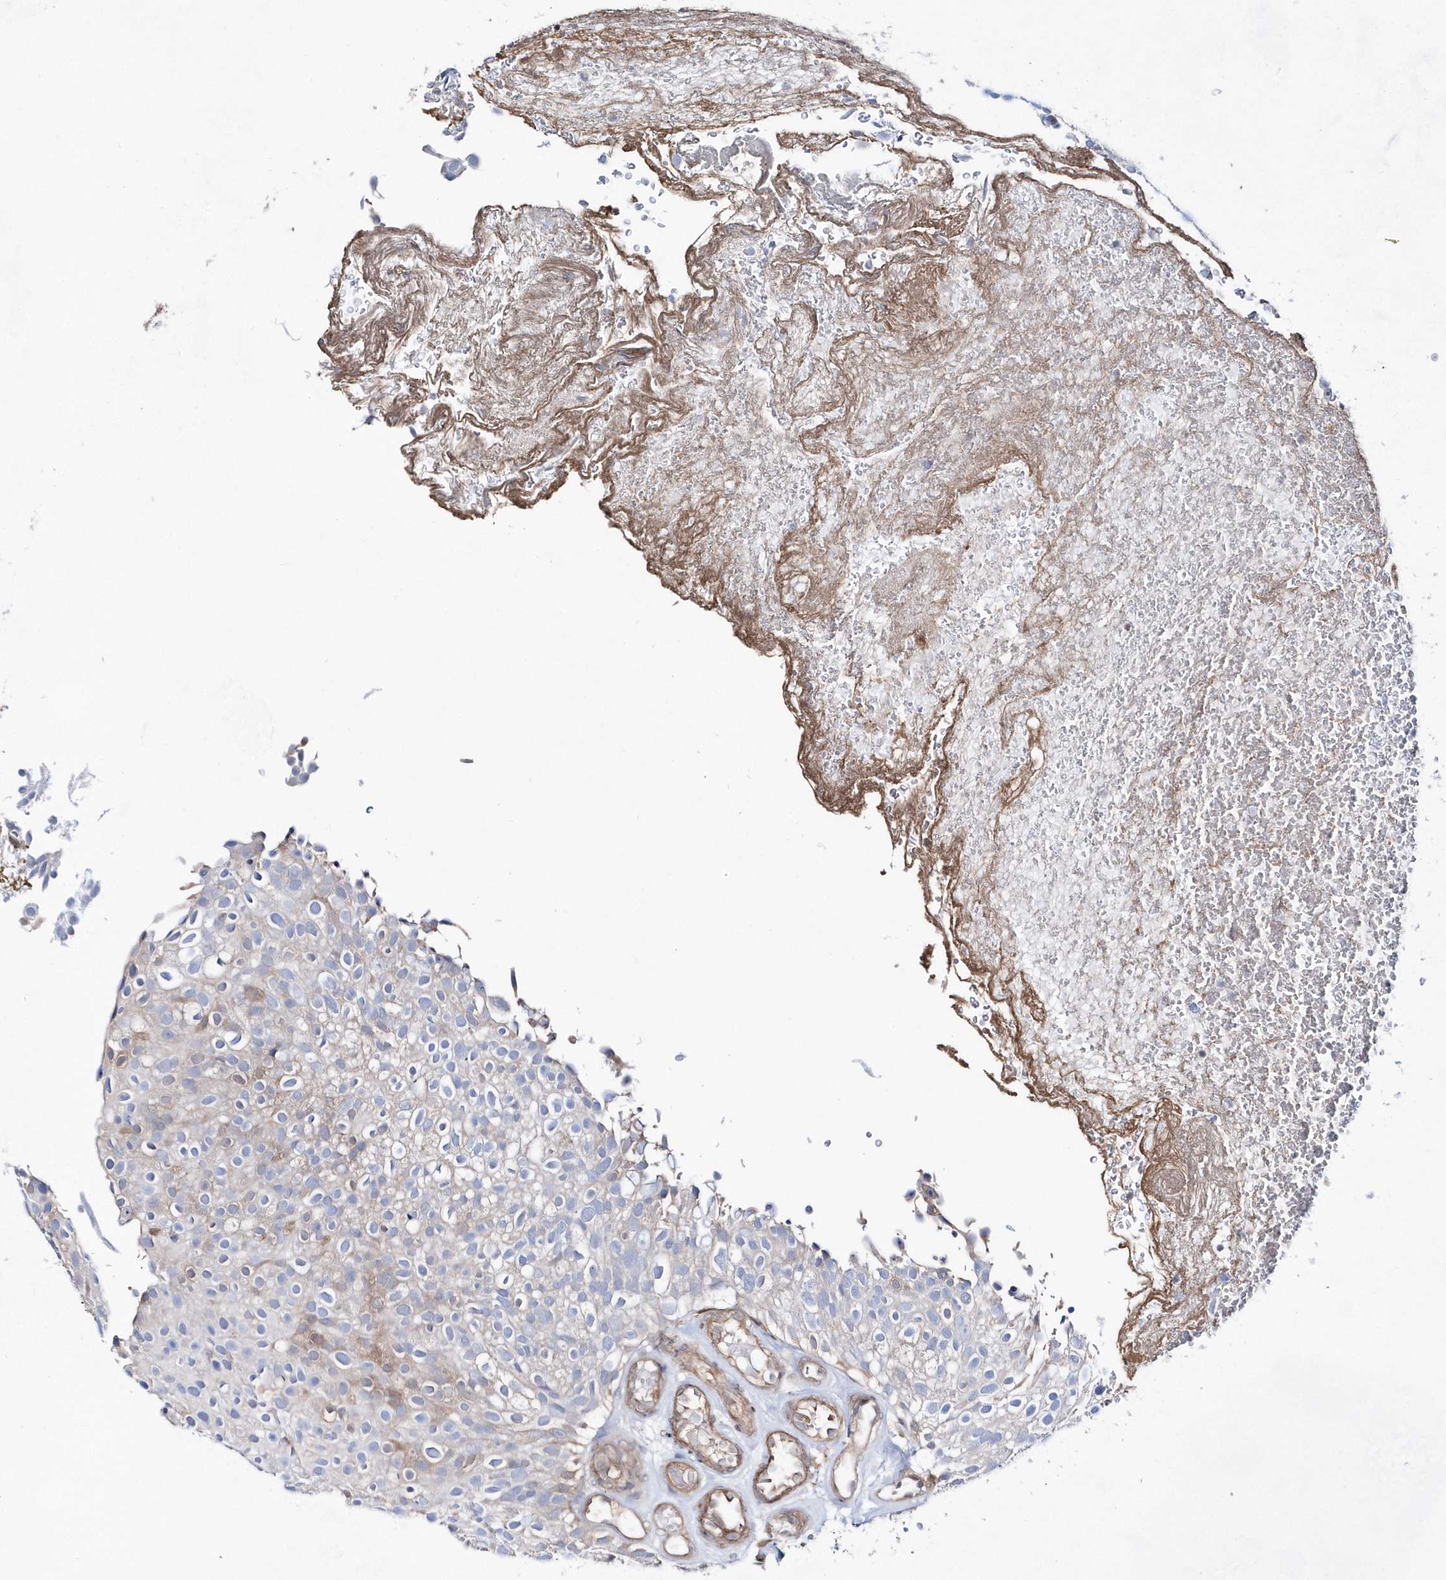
{"staining": {"intensity": "weak", "quantity": "<25%", "location": "cytoplasmic/membranous"}, "tissue": "urothelial cancer", "cell_type": "Tumor cells", "image_type": "cancer", "snomed": [{"axis": "morphology", "description": "Urothelial carcinoma, Low grade"}, {"axis": "topography", "description": "Urinary bladder"}], "caption": "There is no significant expression in tumor cells of urothelial cancer.", "gene": "BDH2", "patient": {"sex": "male", "age": 78}}